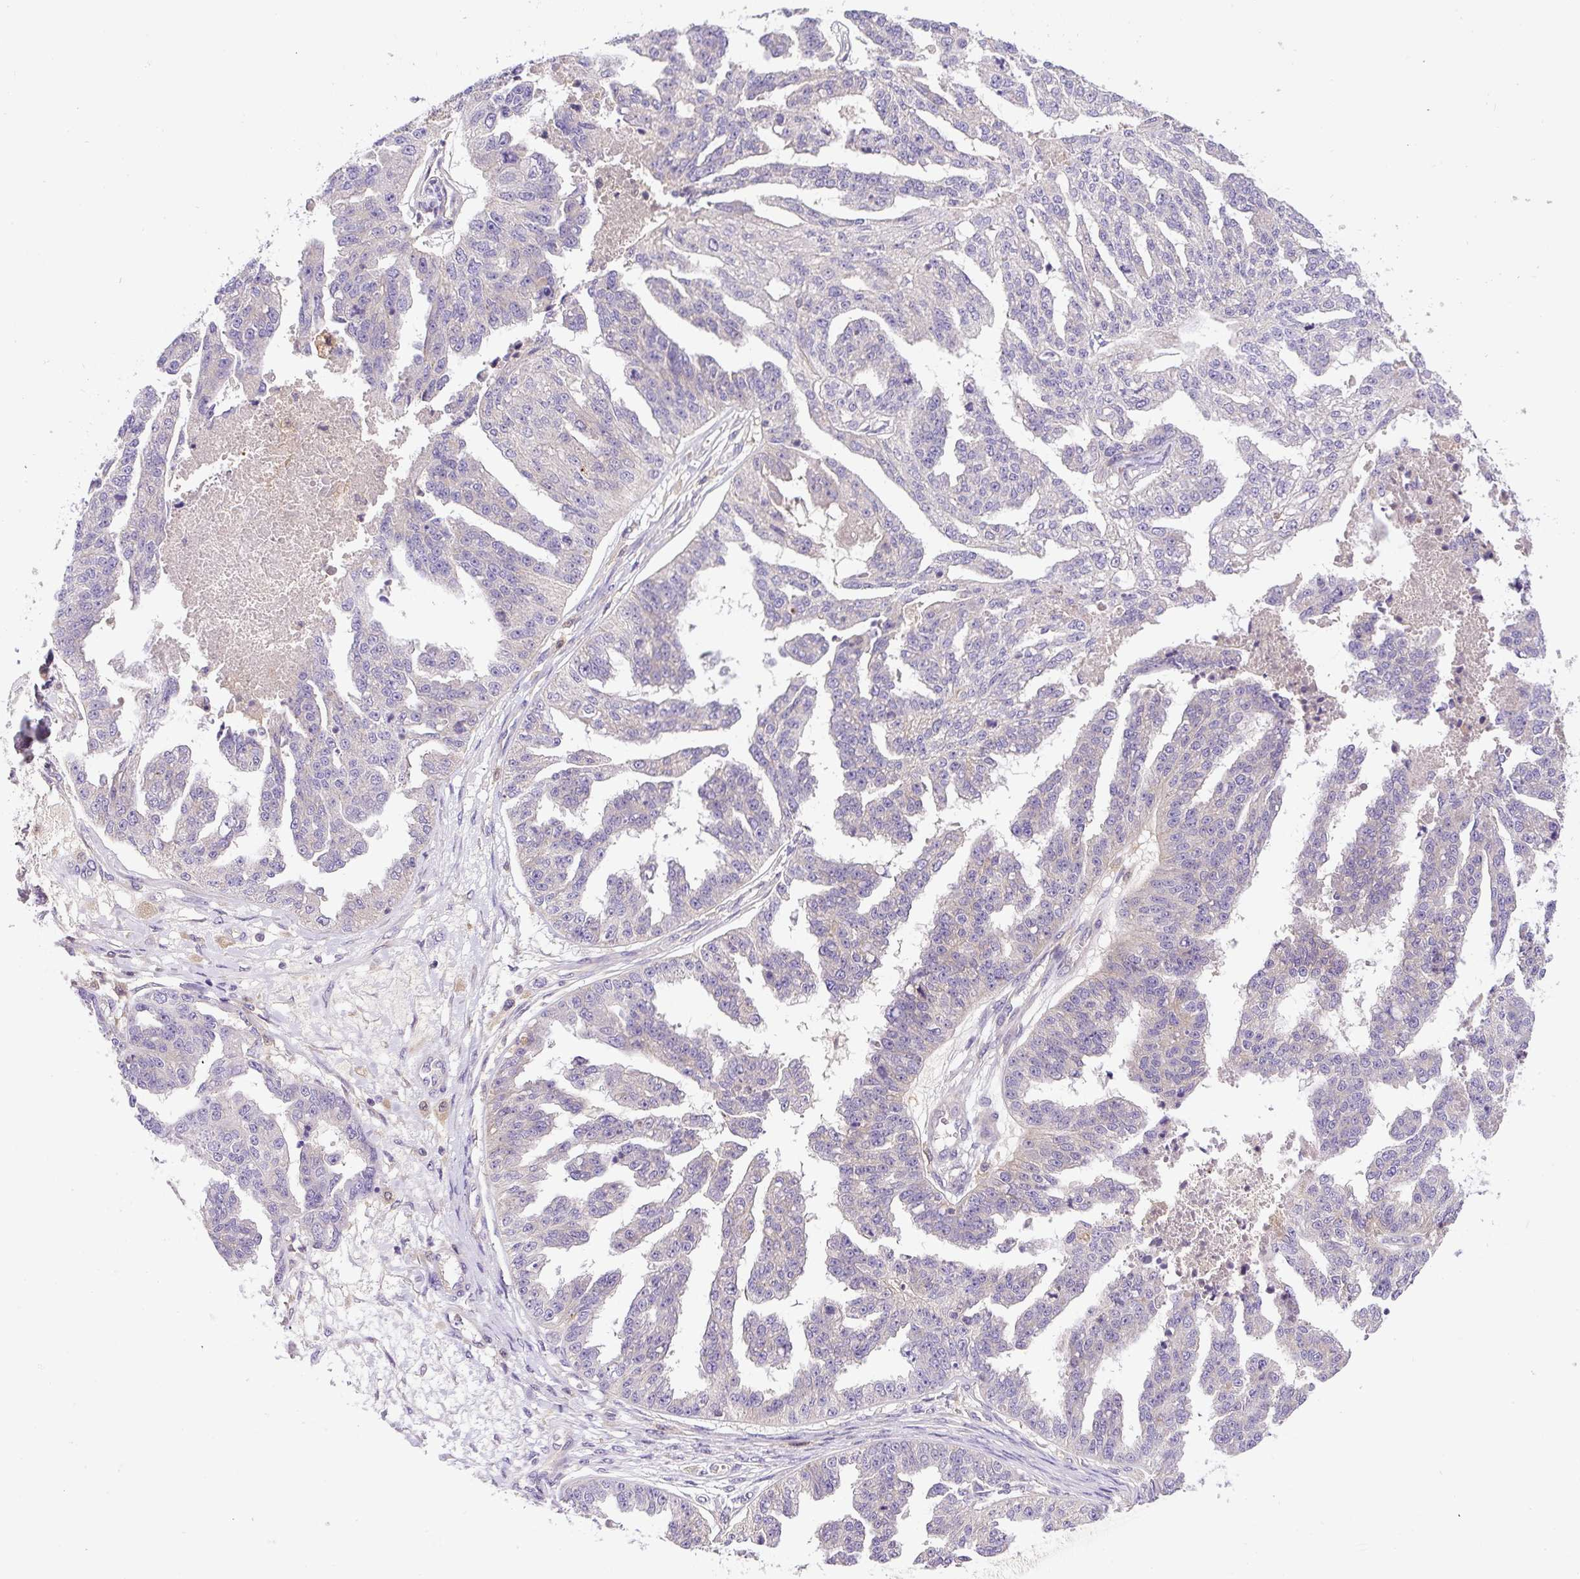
{"staining": {"intensity": "weak", "quantity": "<25%", "location": "cytoplasmic/membranous"}, "tissue": "ovarian cancer", "cell_type": "Tumor cells", "image_type": "cancer", "snomed": [{"axis": "morphology", "description": "Cystadenocarcinoma, serous, NOS"}, {"axis": "topography", "description": "Ovary"}], "caption": "Micrograph shows no protein positivity in tumor cells of serous cystadenocarcinoma (ovarian) tissue.", "gene": "CCDC28A", "patient": {"sex": "female", "age": 58}}